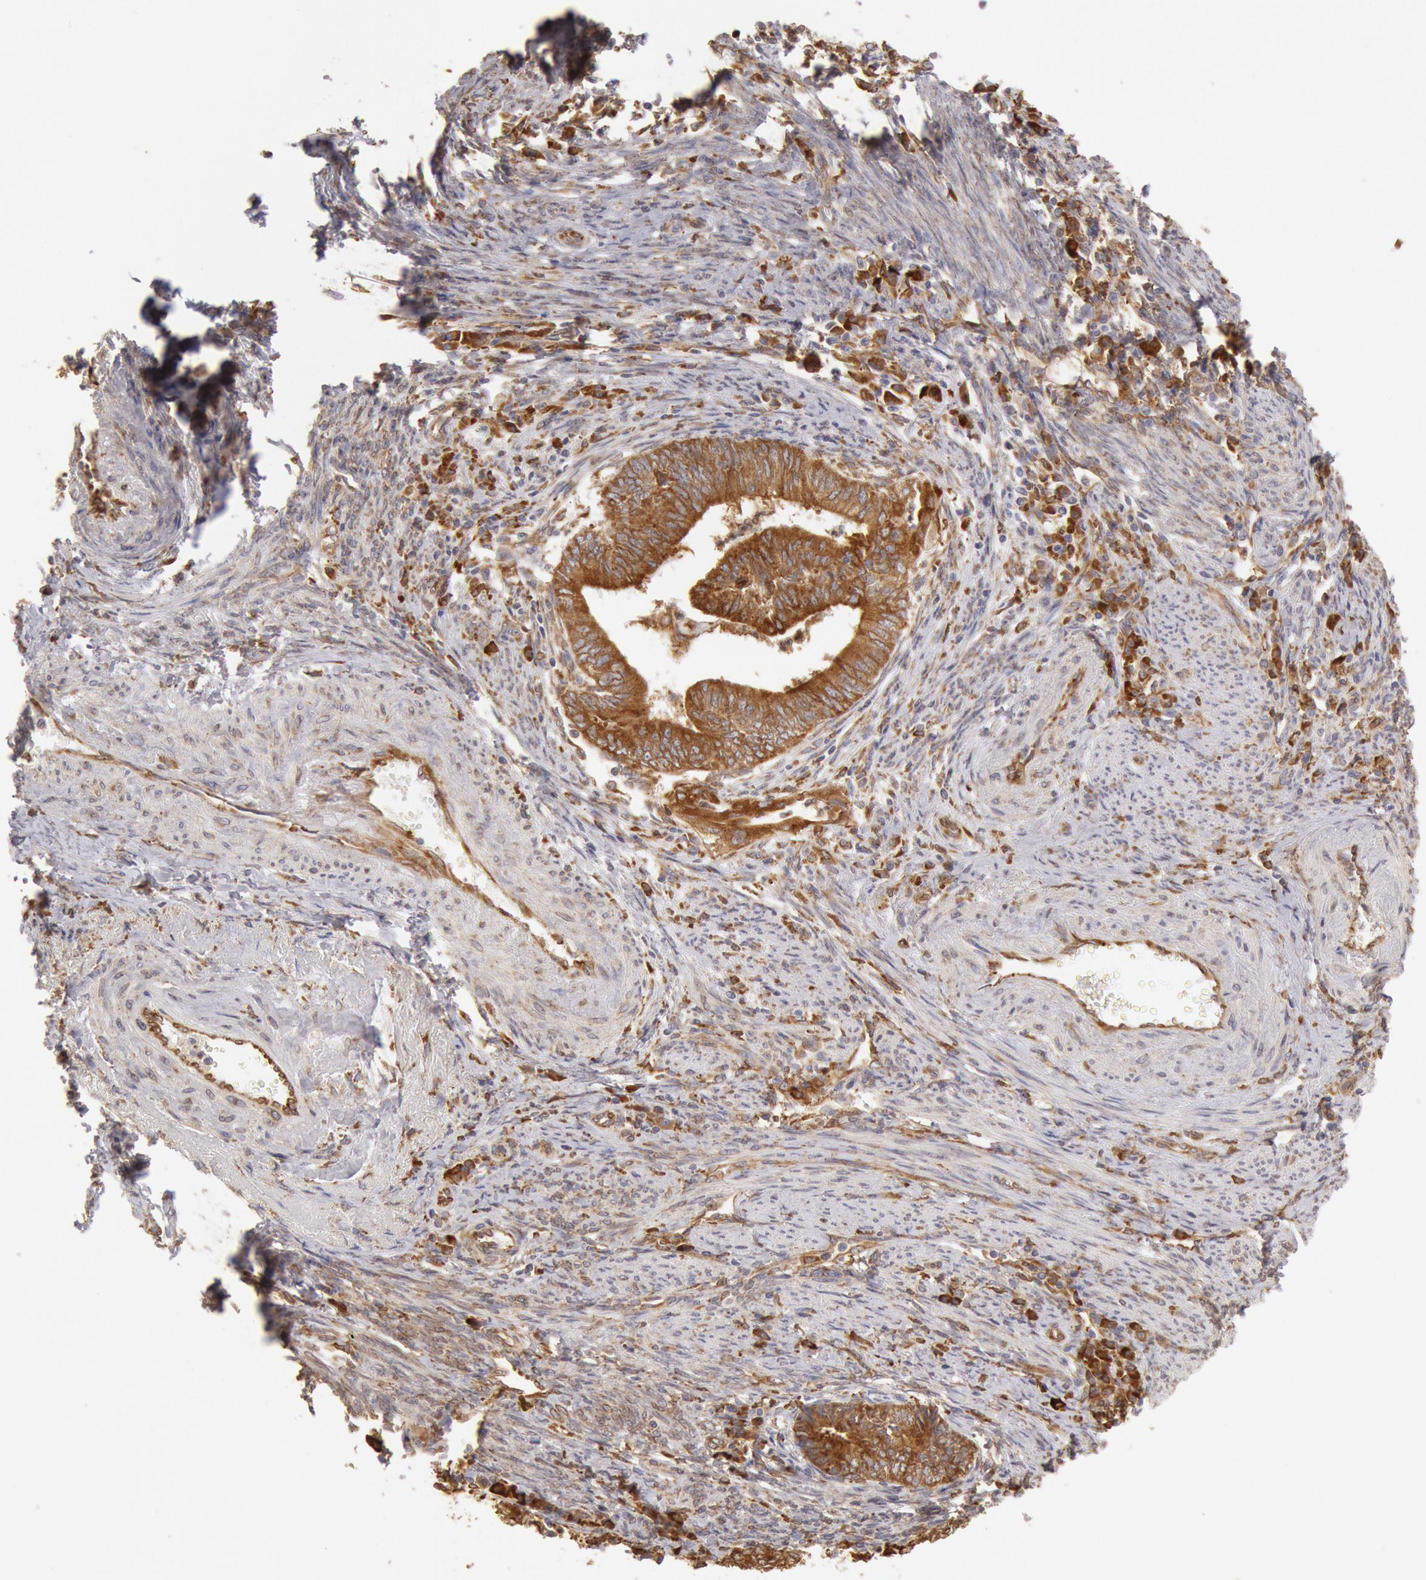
{"staining": {"intensity": "strong", "quantity": ">75%", "location": "cytoplasmic/membranous"}, "tissue": "endometrial cancer", "cell_type": "Tumor cells", "image_type": "cancer", "snomed": [{"axis": "morphology", "description": "Adenocarcinoma, NOS"}, {"axis": "topography", "description": "Endometrium"}], "caption": "Endometrial cancer (adenocarcinoma) was stained to show a protein in brown. There is high levels of strong cytoplasmic/membranous expression in approximately >75% of tumor cells.", "gene": "ERP44", "patient": {"sex": "female", "age": 66}}